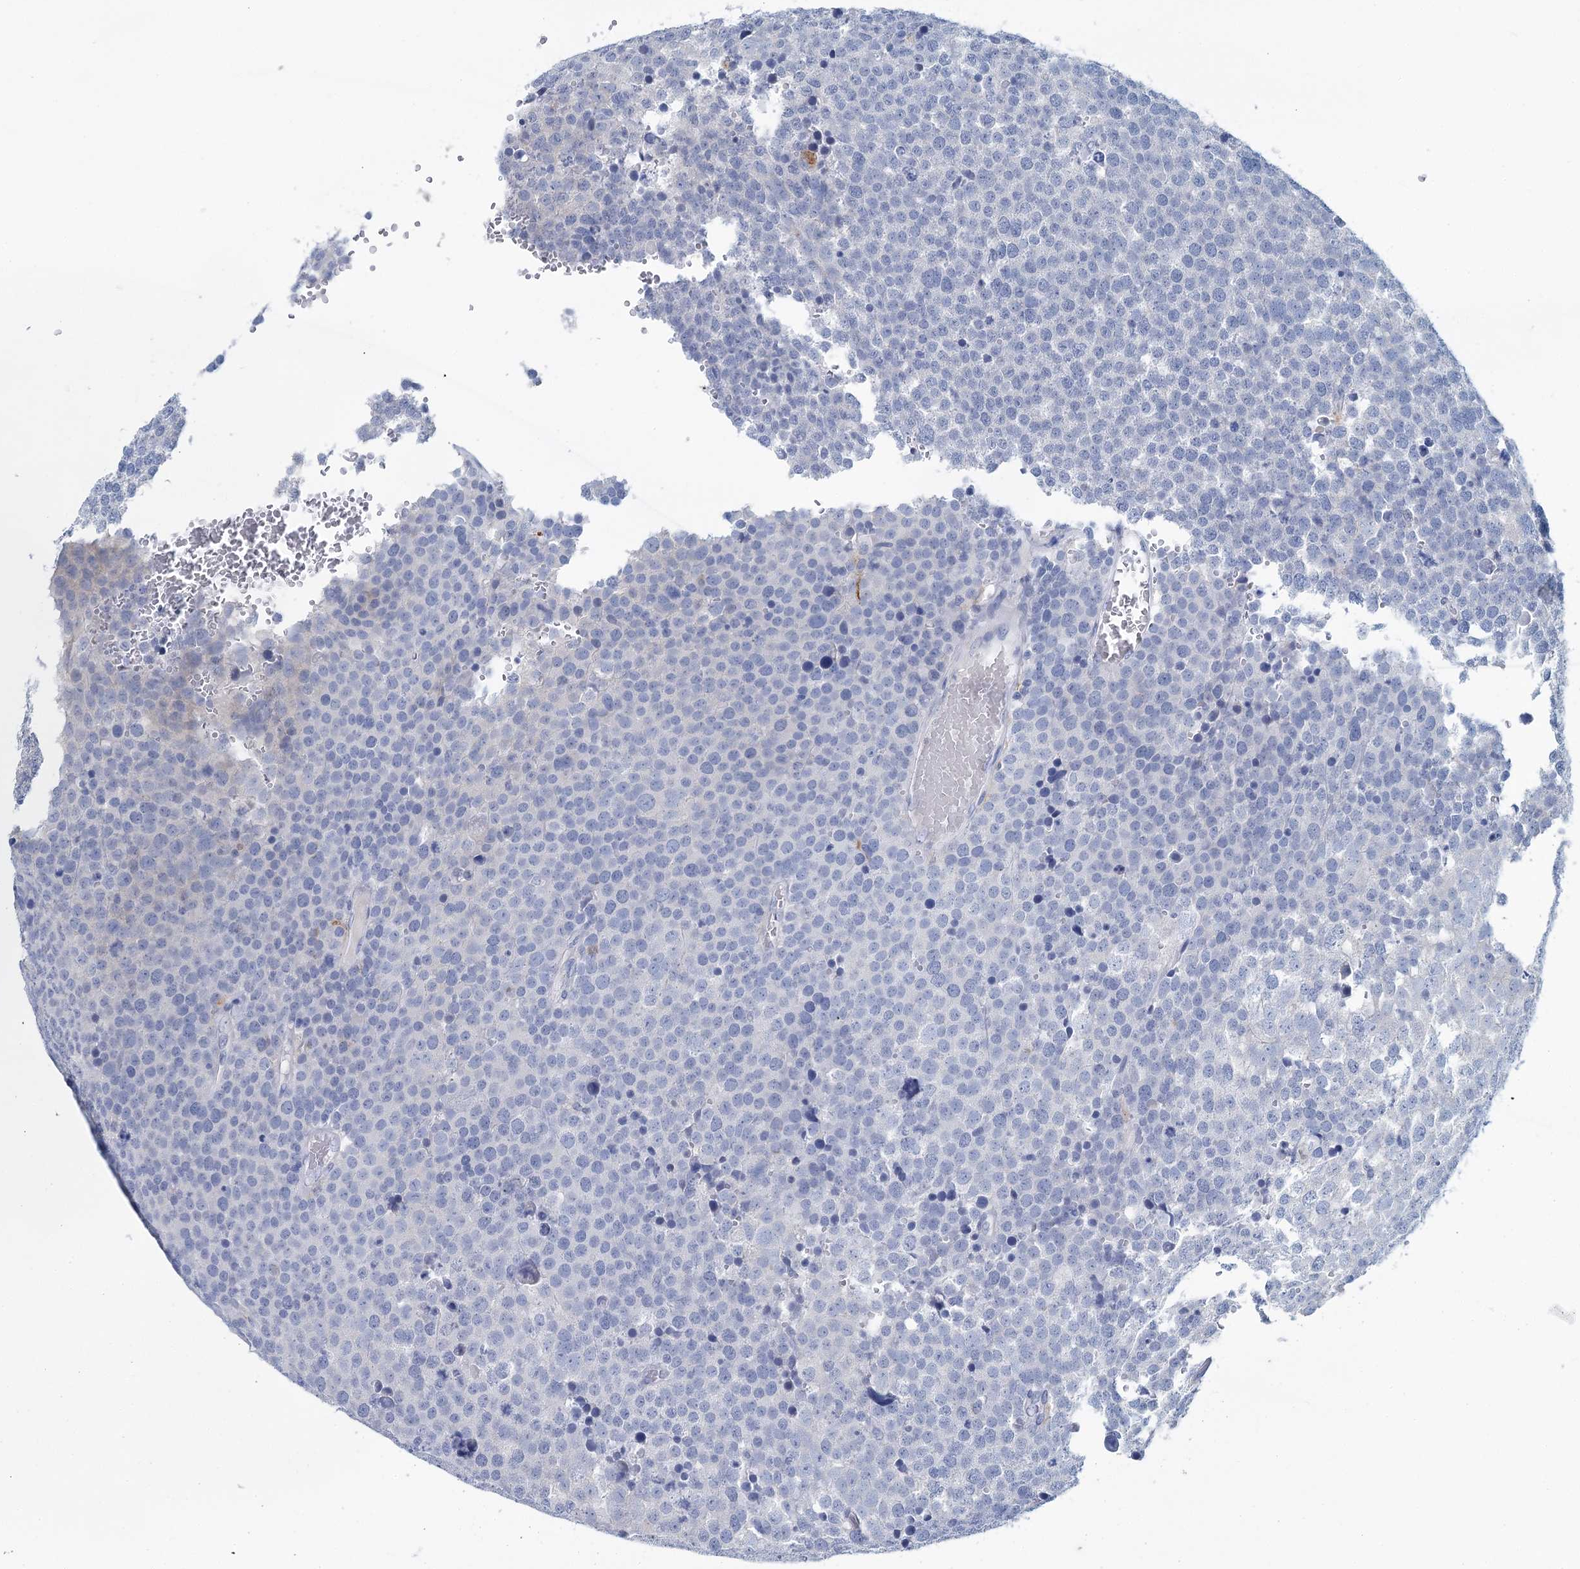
{"staining": {"intensity": "negative", "quantity": "none", "location": "none"}, "tissue": "testis cancer", "cell_type": "Tumor cells", "image_type": "cancer", "snomed": [{"axis": "morphology", "description": "Seminoma, NOS"}, {"axis": "topography", "description": "Testis"}], "caption": "Tumor cells show no significant positivity in testis cancer (seminoma).", "gene": "METTL7B", "patient": {"sex": "male", "age": 71}}